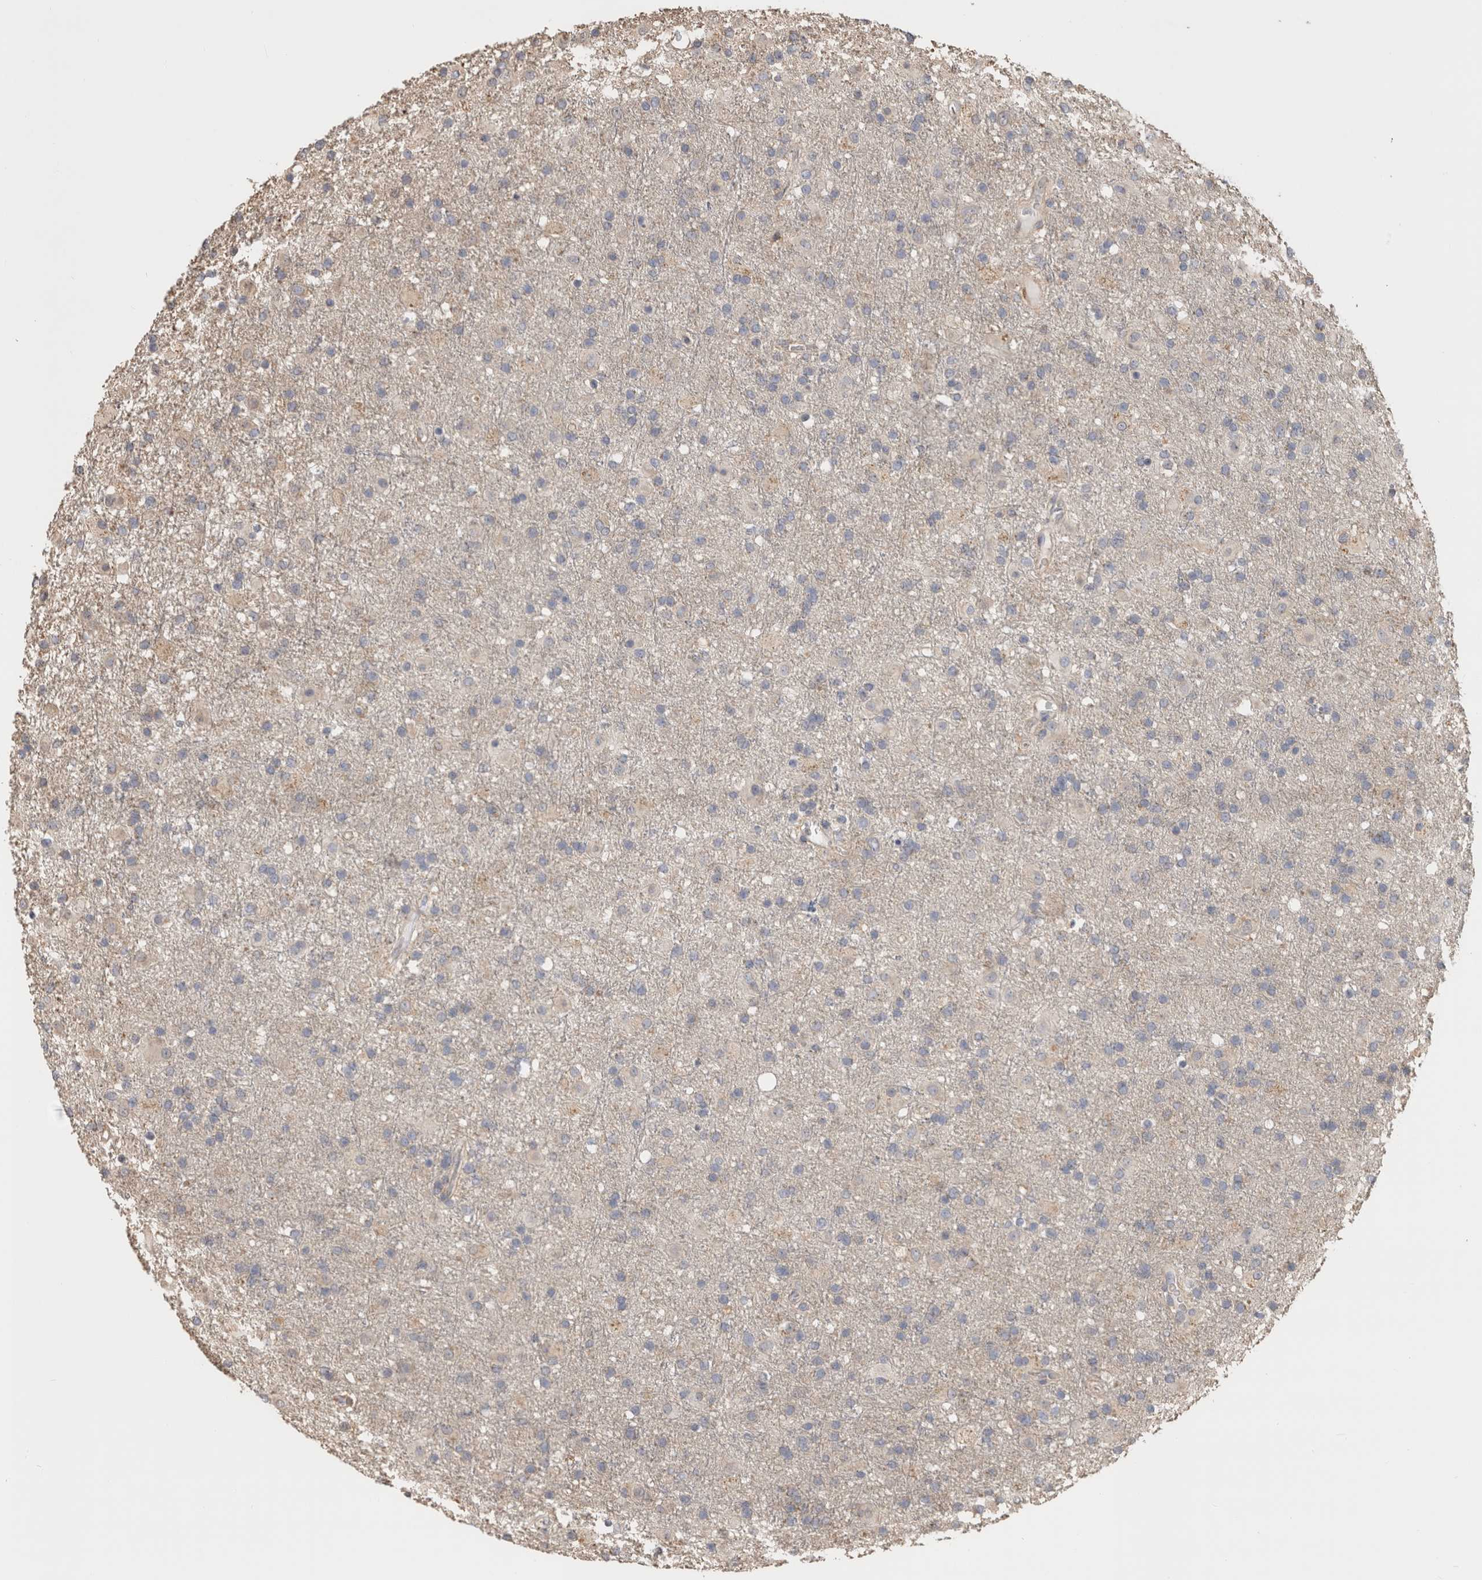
{"staining": {"intensity": "negative", "quantity": "none", "location": "none"}, "tissue": "glioma", "cell_type": "Tumor cells", "image_type": "cancer", "snomed": [{"axis": "morphology", "description": "Glioma, malignant, Low grade"}, {"axis": "topography", "description": "Brain"}], "caption": "Tumor cells show no significant protein staining in malignant glioma (low-grade). The staining was performed using DAB to visualize the protein expression in brown, while the nuclei were stained in blue with hematoxylin (Magnification: 20x).", "gene": "CLIP1", "patient": {"sex": "male", "age": 65}}